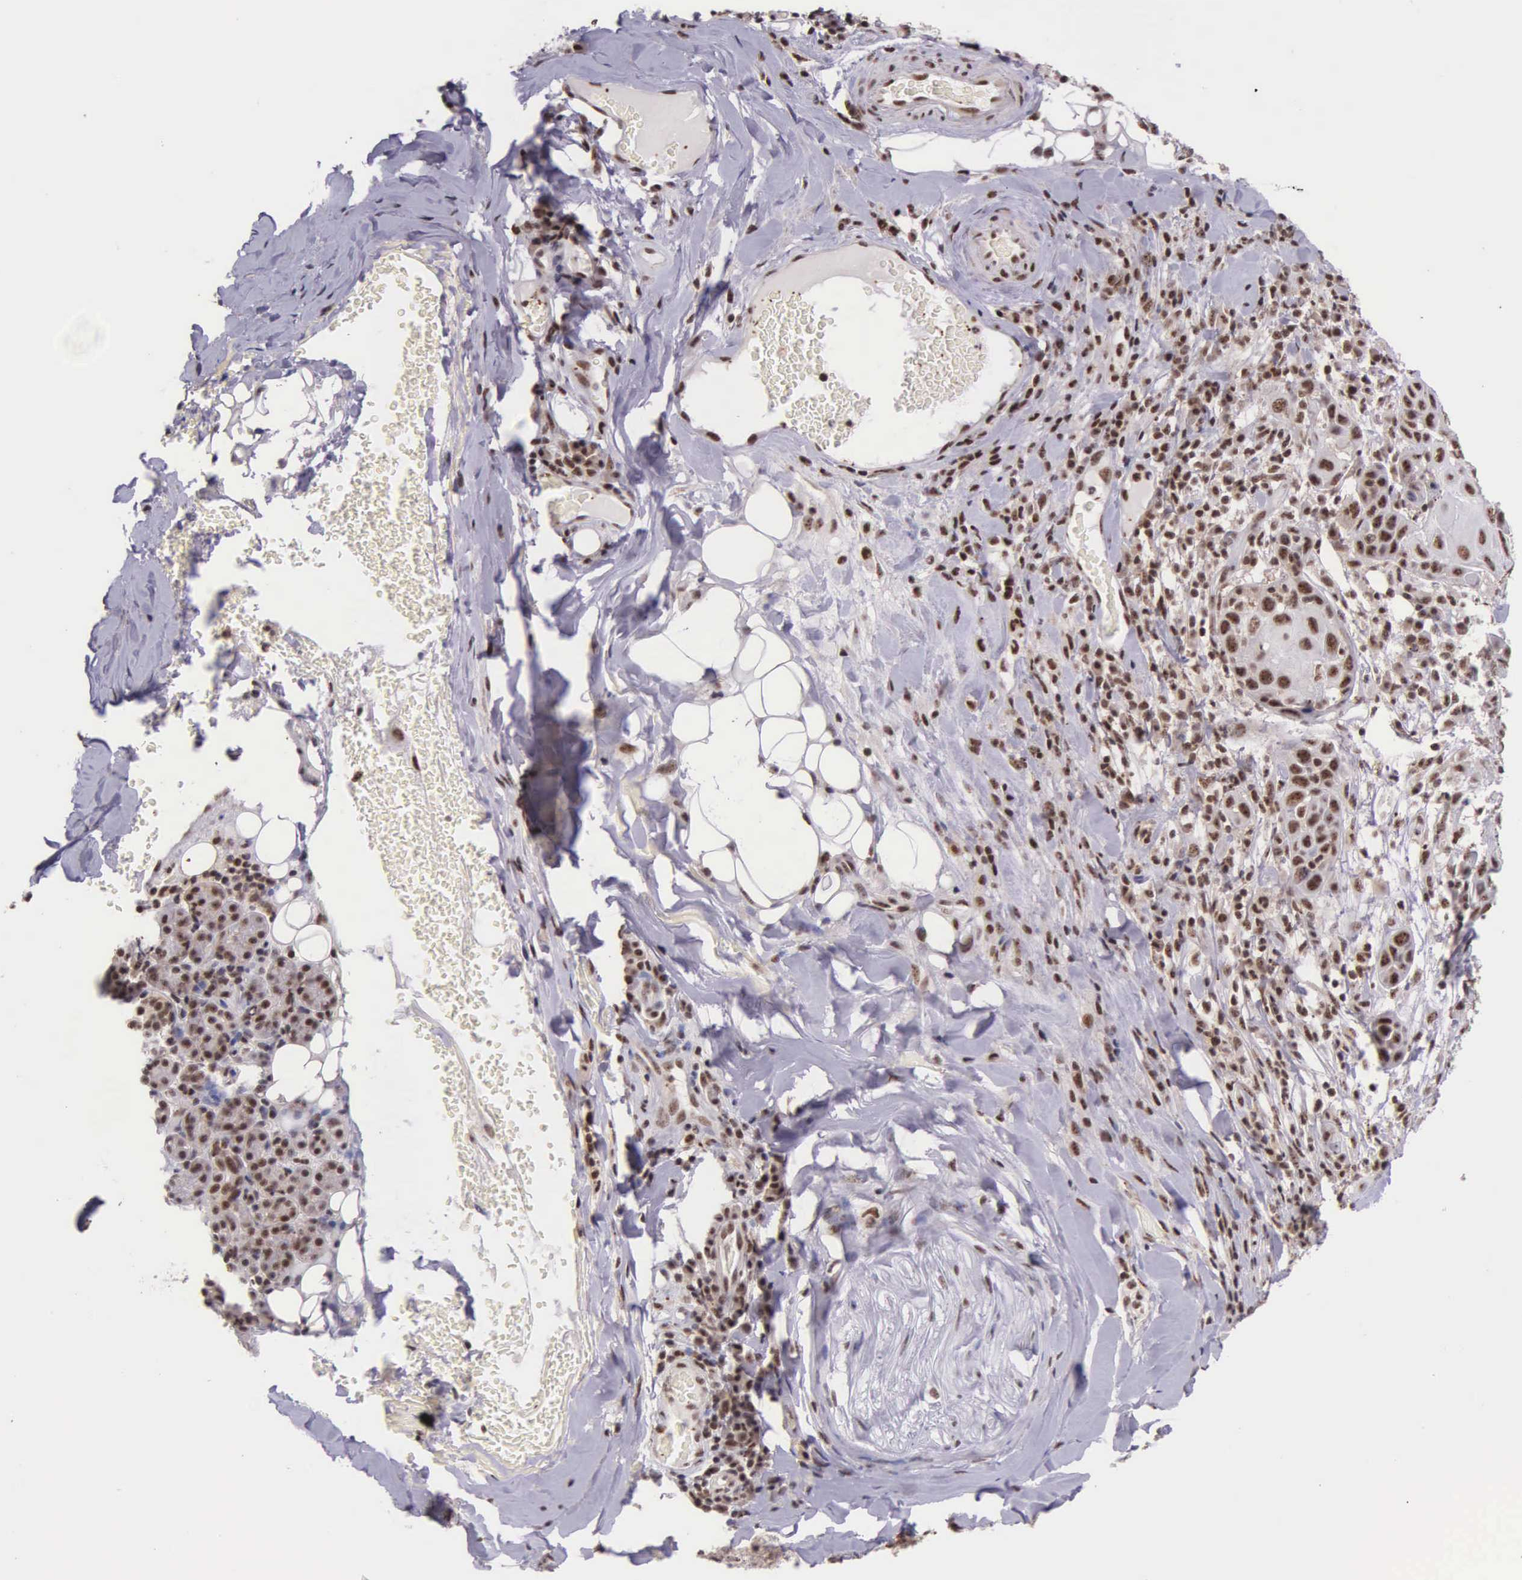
{"staining": {"intensity": "moderate", "quantity": ">75%", "location": "nuclear"}, "tissue": "skin cancer", "cell_type": "Tumor cells", "image_type": "cancer", "snomed": [{"axis": "morphology", "description": "Squamous cell carcinoma, NOS"}, {"axis": "topography", "description": "Skin"}], "caption": "DAB immunohistochemical staining of skin squamous cell carcinoma displays moderate nuclear protein staining in approximately >75% of tumor cells. (brown staining indicates protein expression, while blue staining denotes nuclei).", "gene": "FAM47A", "patient": {"sex": "male", "age": 84}}